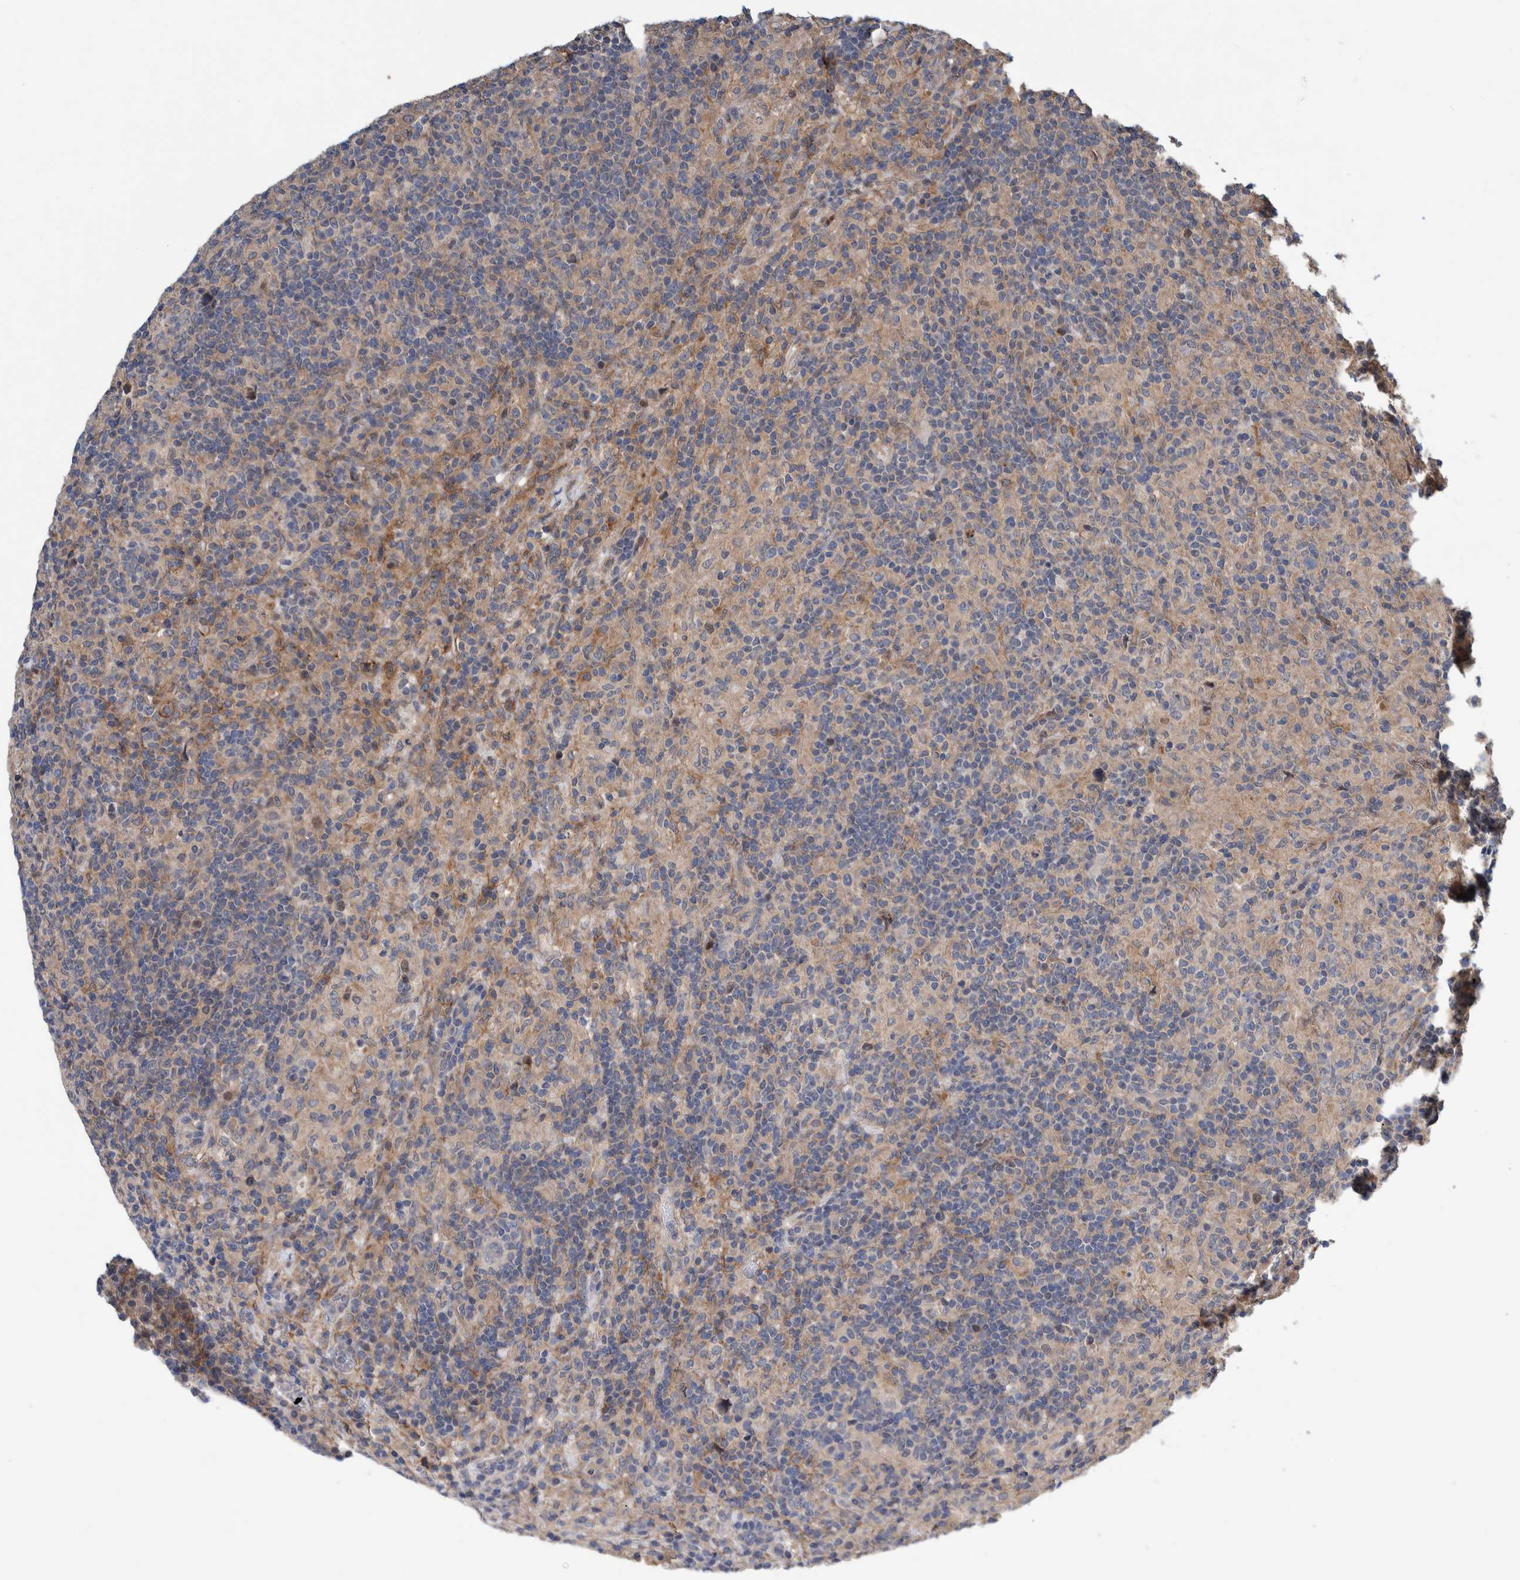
{"staining": {"intensity": "negative", "quantity": "none", "location": "none"}, "tissue": "lymphoma", "cell_type": "Tumor cells", "image_type": "cancer", "snomed": [{"axis": "morphology", "description": "Hodgkin's disease, NOS"}, {"axis": "topography", "description": "Lymph node"}], "caption": "DAB (3,3'-diaminobenzidine) immunohistochemical staining of lymphoma exhibits no significant expression in tumor cells.", "gene": "PIK3R6", "patient": {"sex": "male", "age": 70}}